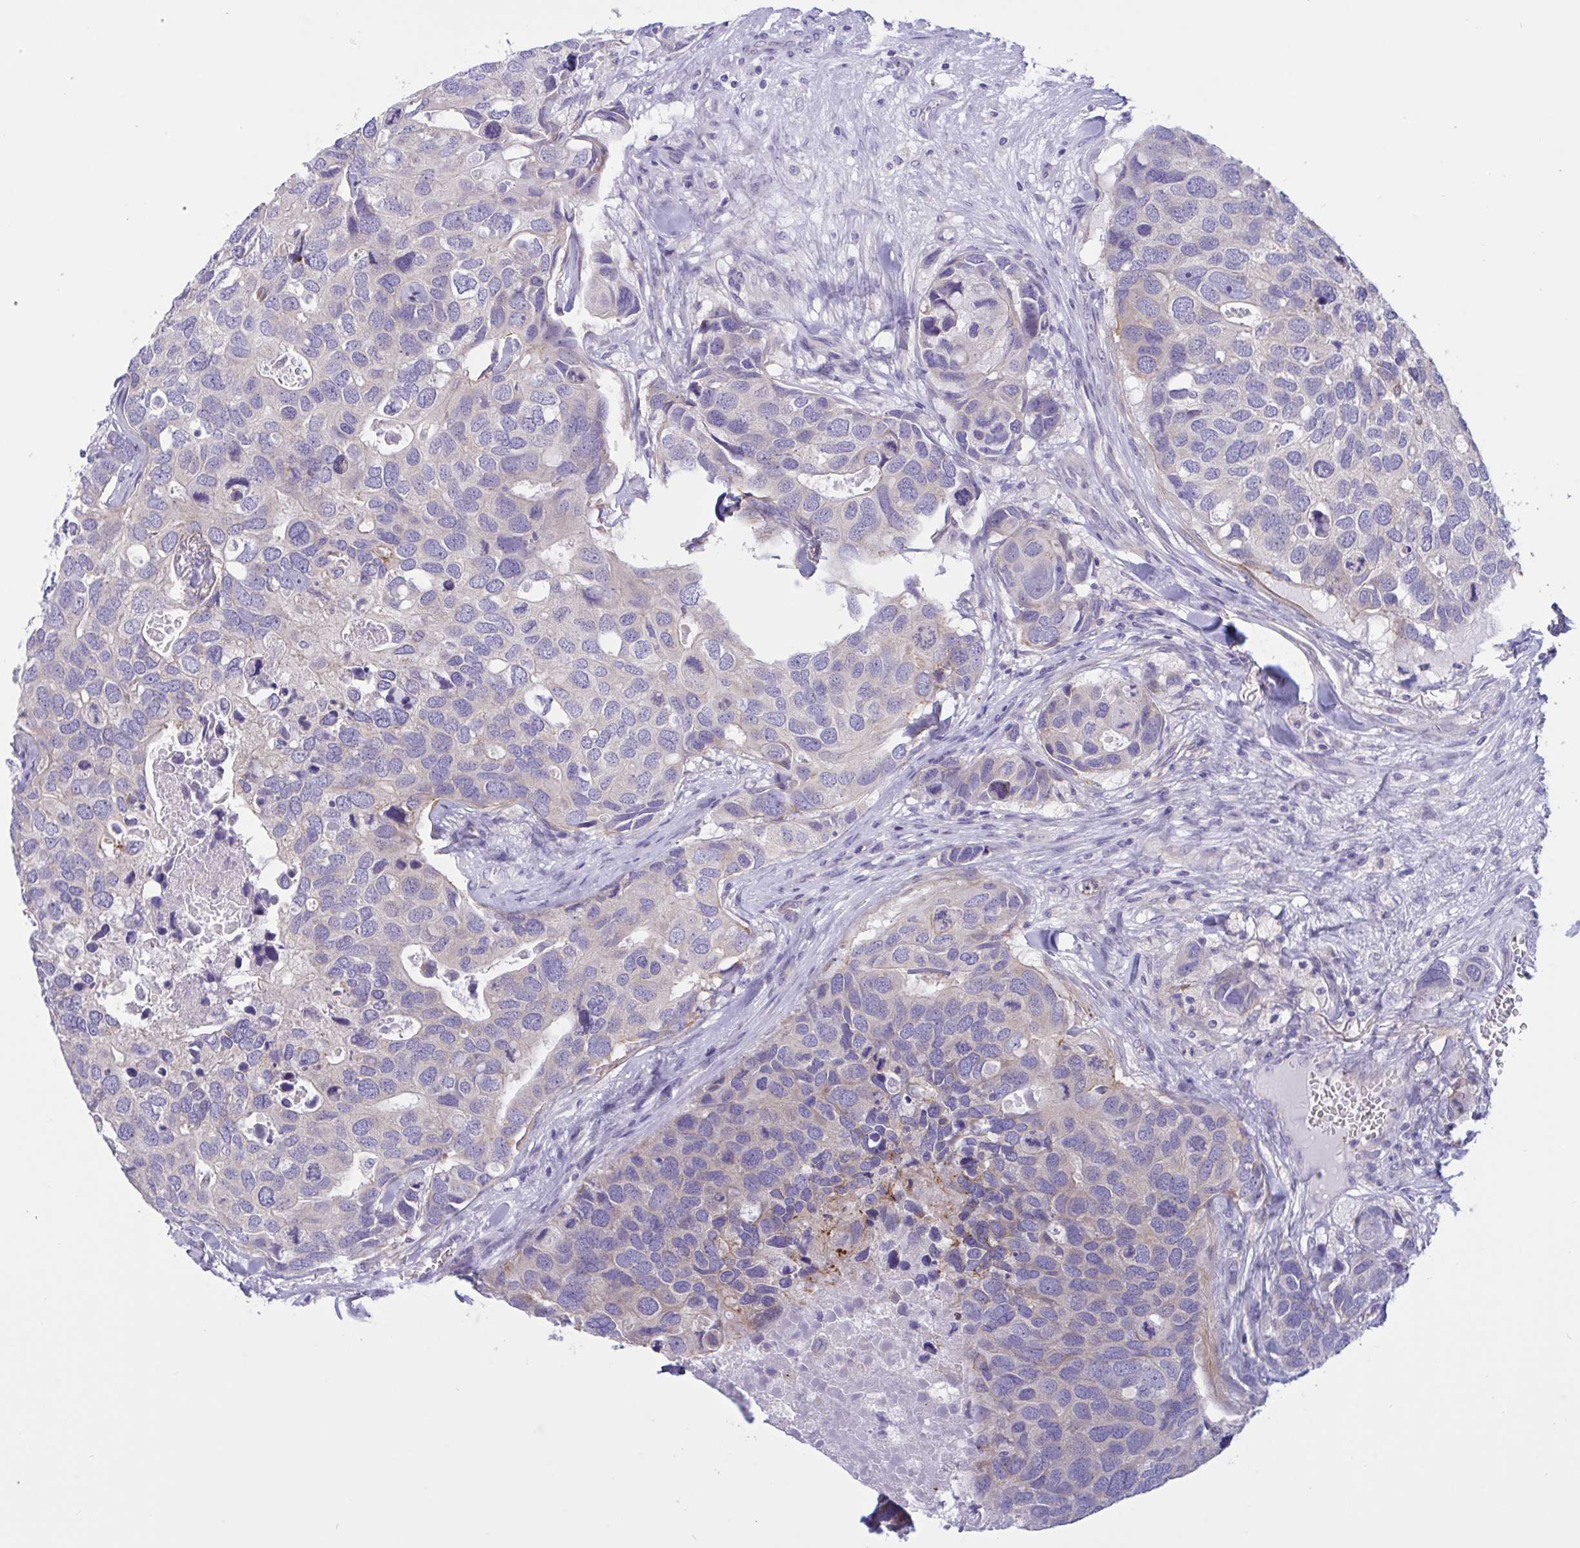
{"staining": {"intensity": "negative", "quantity": "none", "location": "none"}, "tissue": "breast cancer", "cell_type": "Tumor cells", "image_type": "cancer", "snomed": [{"axis": "morphology", "description": "Duct carcinoma"}, {"axis": "topography", "description": "Breast"}], "caption": "The immunohistochemistry histopathology image has no significant positivity in tumor cells of breast invasive ductal carcinoma tissue.", "gene": "OXLD1", "patient": {"sex": "female", "age": 83}}